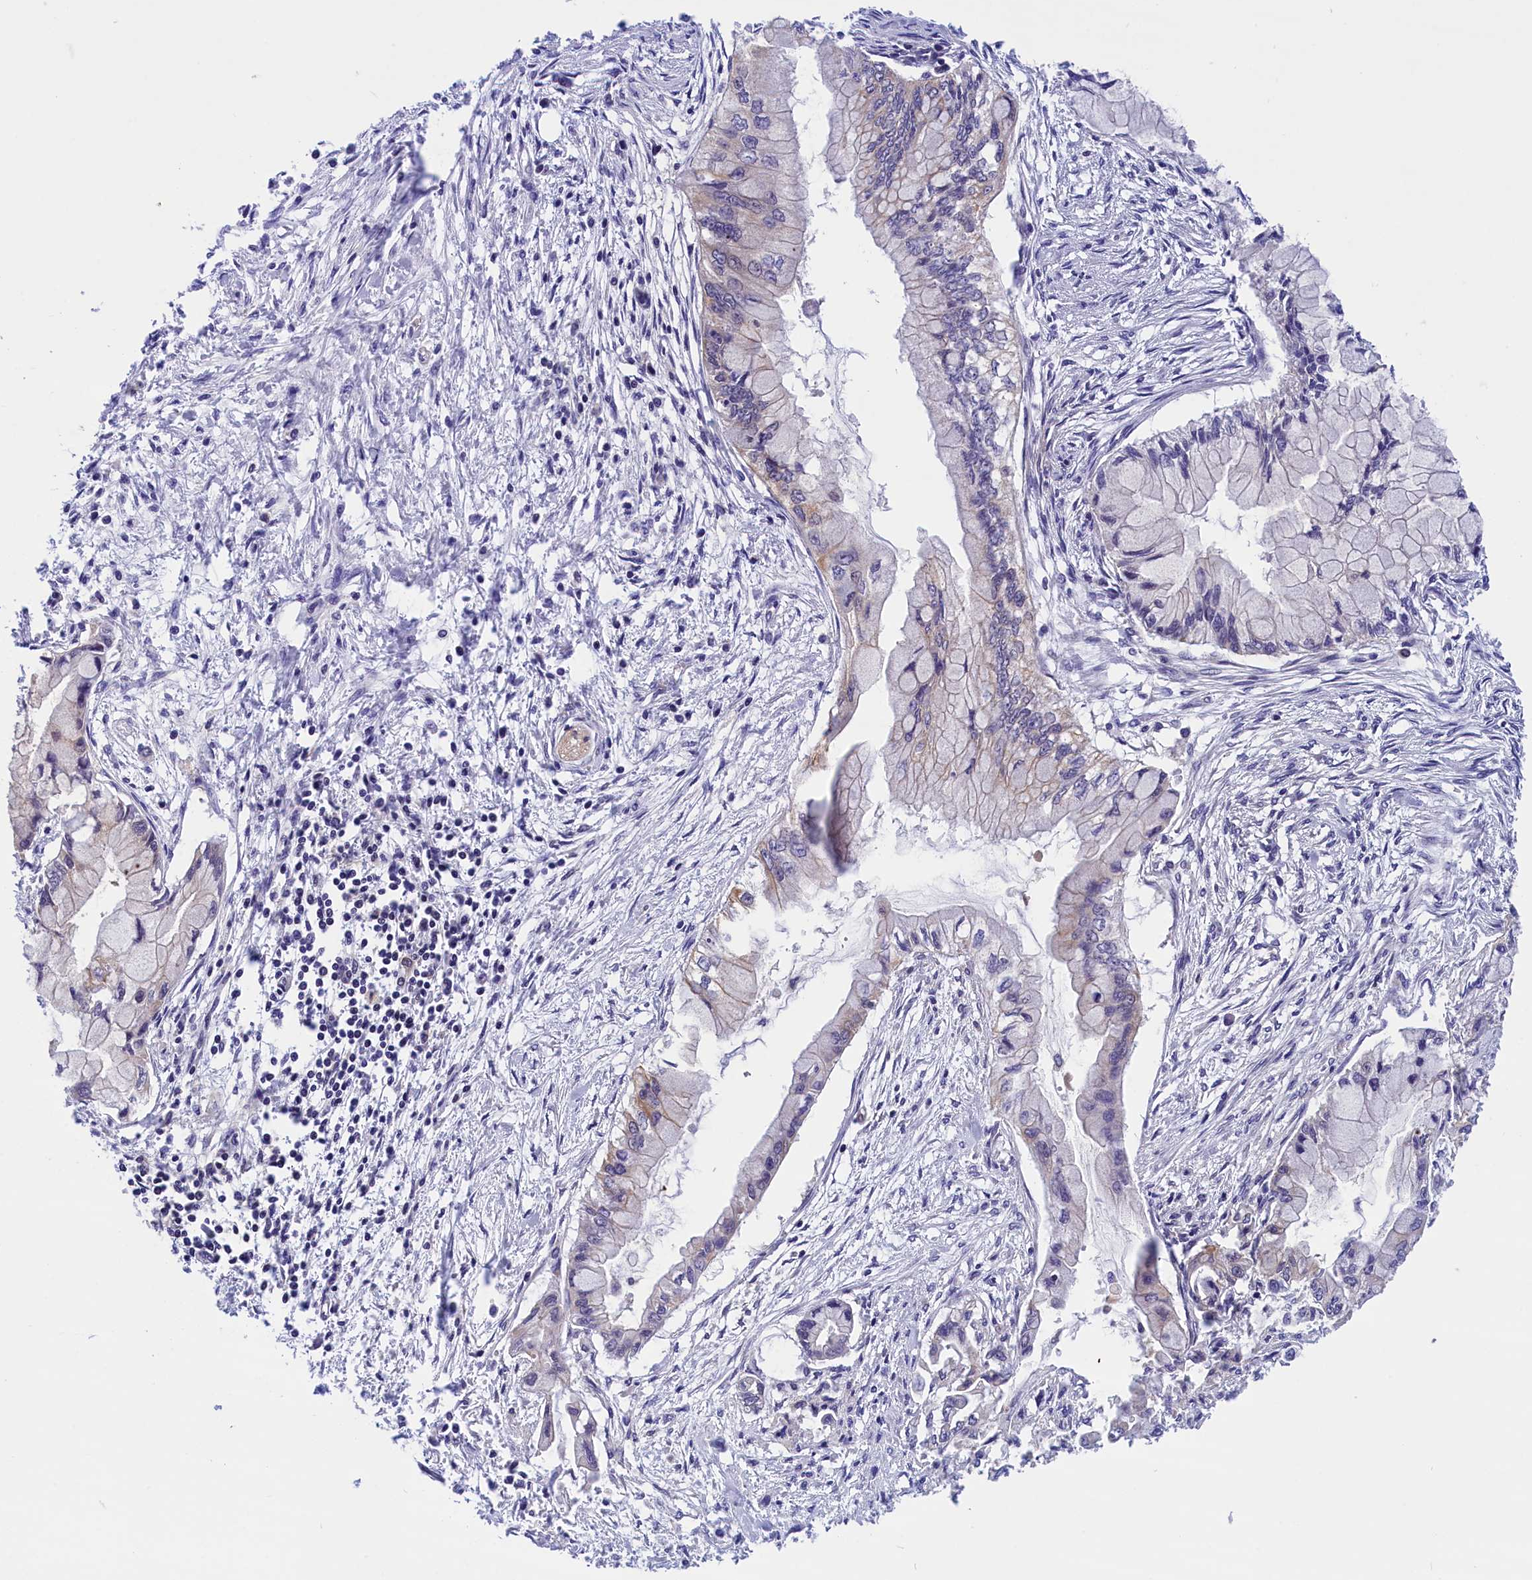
{"staining": {"intensity": "negative", "quantity": "none", "location": "none"}, "tissue": "pancreatic cancer", "cell_type": "Tumor cells", "image_type": "cancer", "snomed": [{"axis": "morphology", "description": "Adenocarcinoma, NOS"}, {"axis": "topography", "description": "Pancreas"}], "caption": "High power microscopy micrograph of an IHC image of pancreatic cancer, revealing no significant expression in tumor cells.", "gene": "TBCB", "patient": {"sex": "male", "age": 48}}